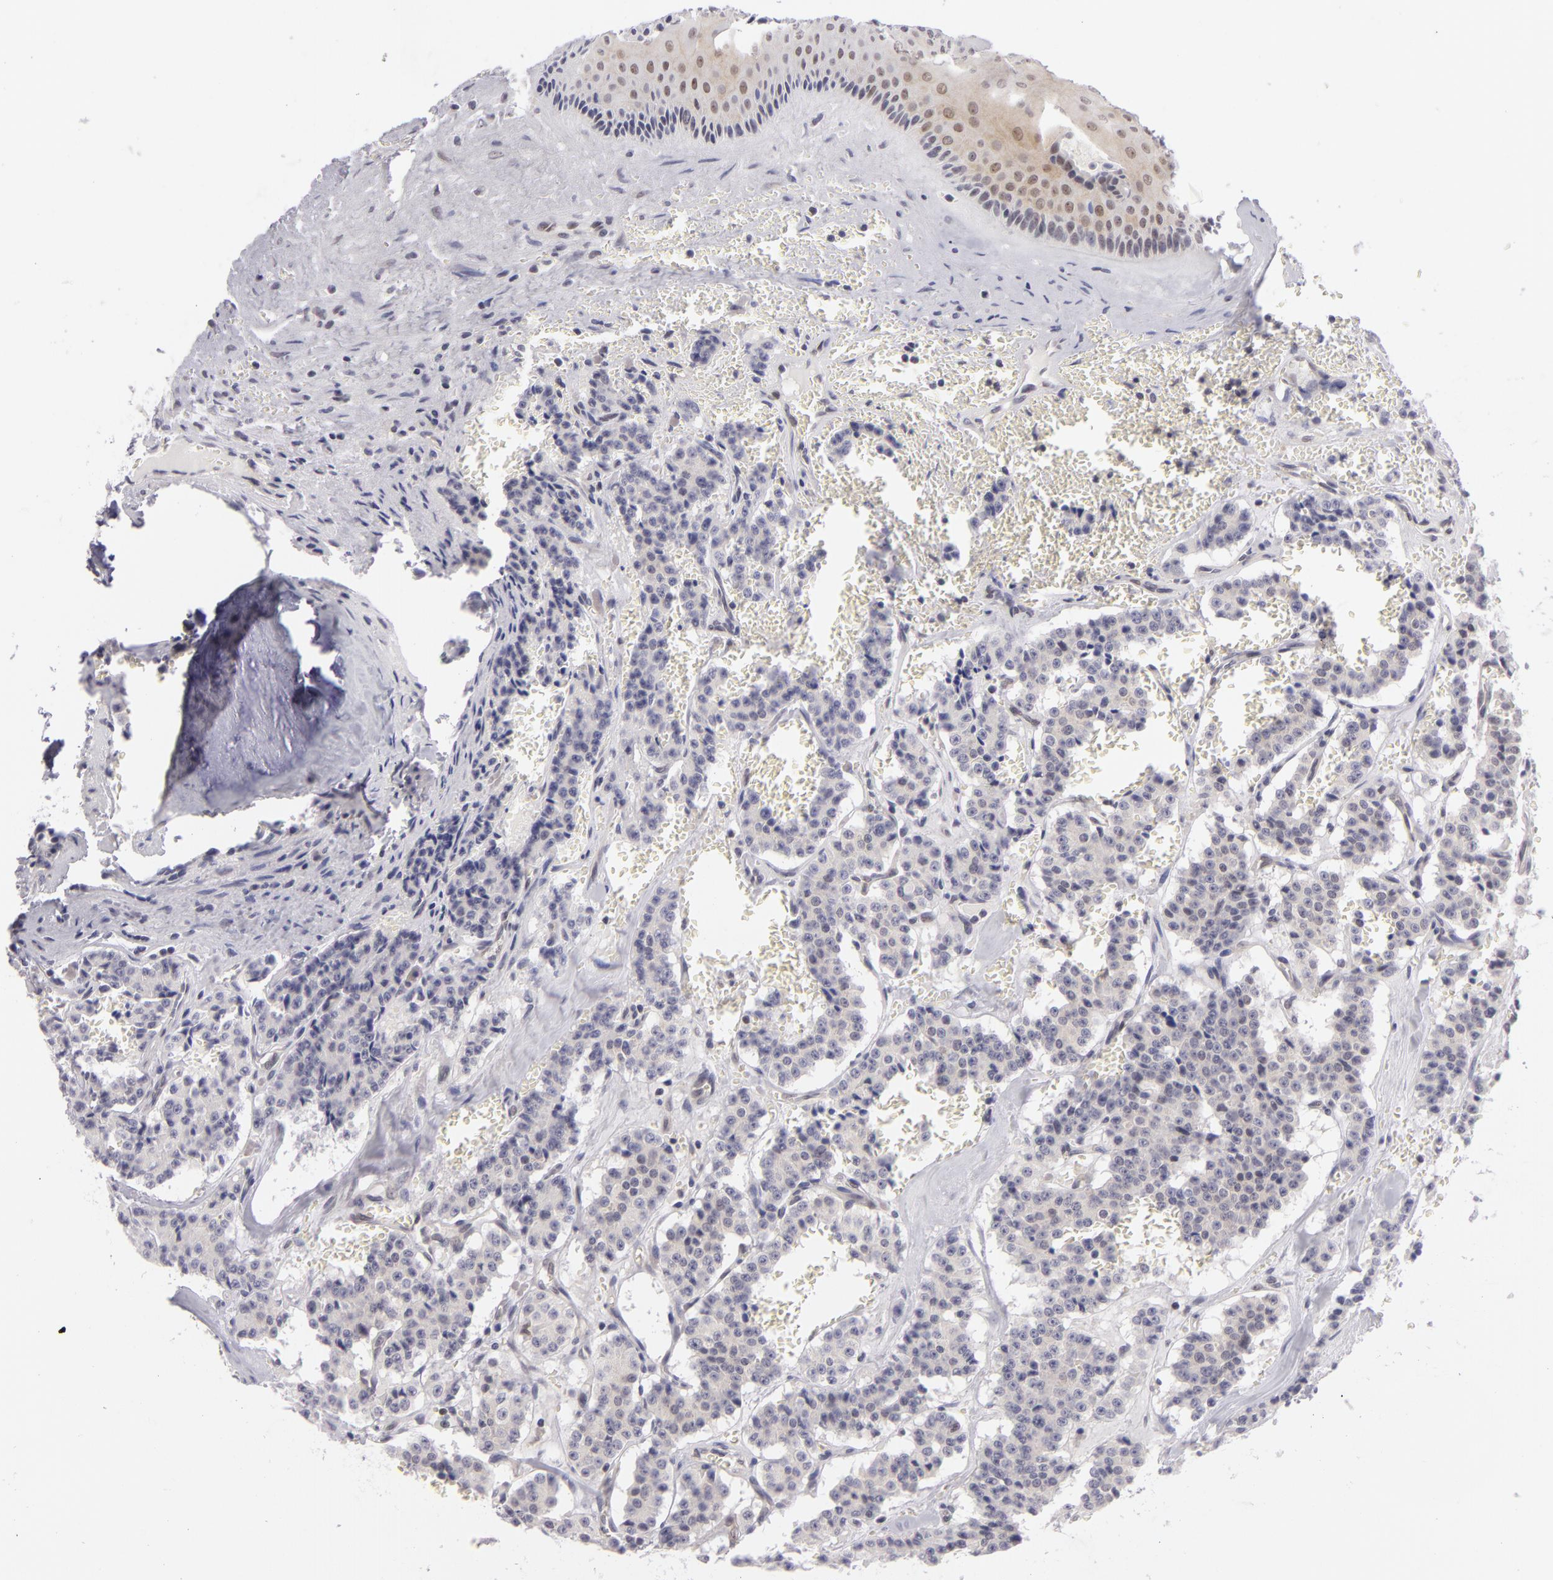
{"staining": {"intensity": "negative", "quantity": "none", "location": "none"}, "tissue": "carcinoid", "cell_type": "Tumor cells", "image_type": "cancer", "snomed": [{"axis": "morphology", "description": "Carcinoid, malignant, NOS"}, {"axis": "topography", "description": "Bronchus"}], "caption": "DAB (3,3'-diaminobenzidine) immunohistochemical staining of malignant carcinoid exhibits no significant staining in tumor cells.", "gene": "BCL10", "patient": {"sex": "male", "age": 55}}